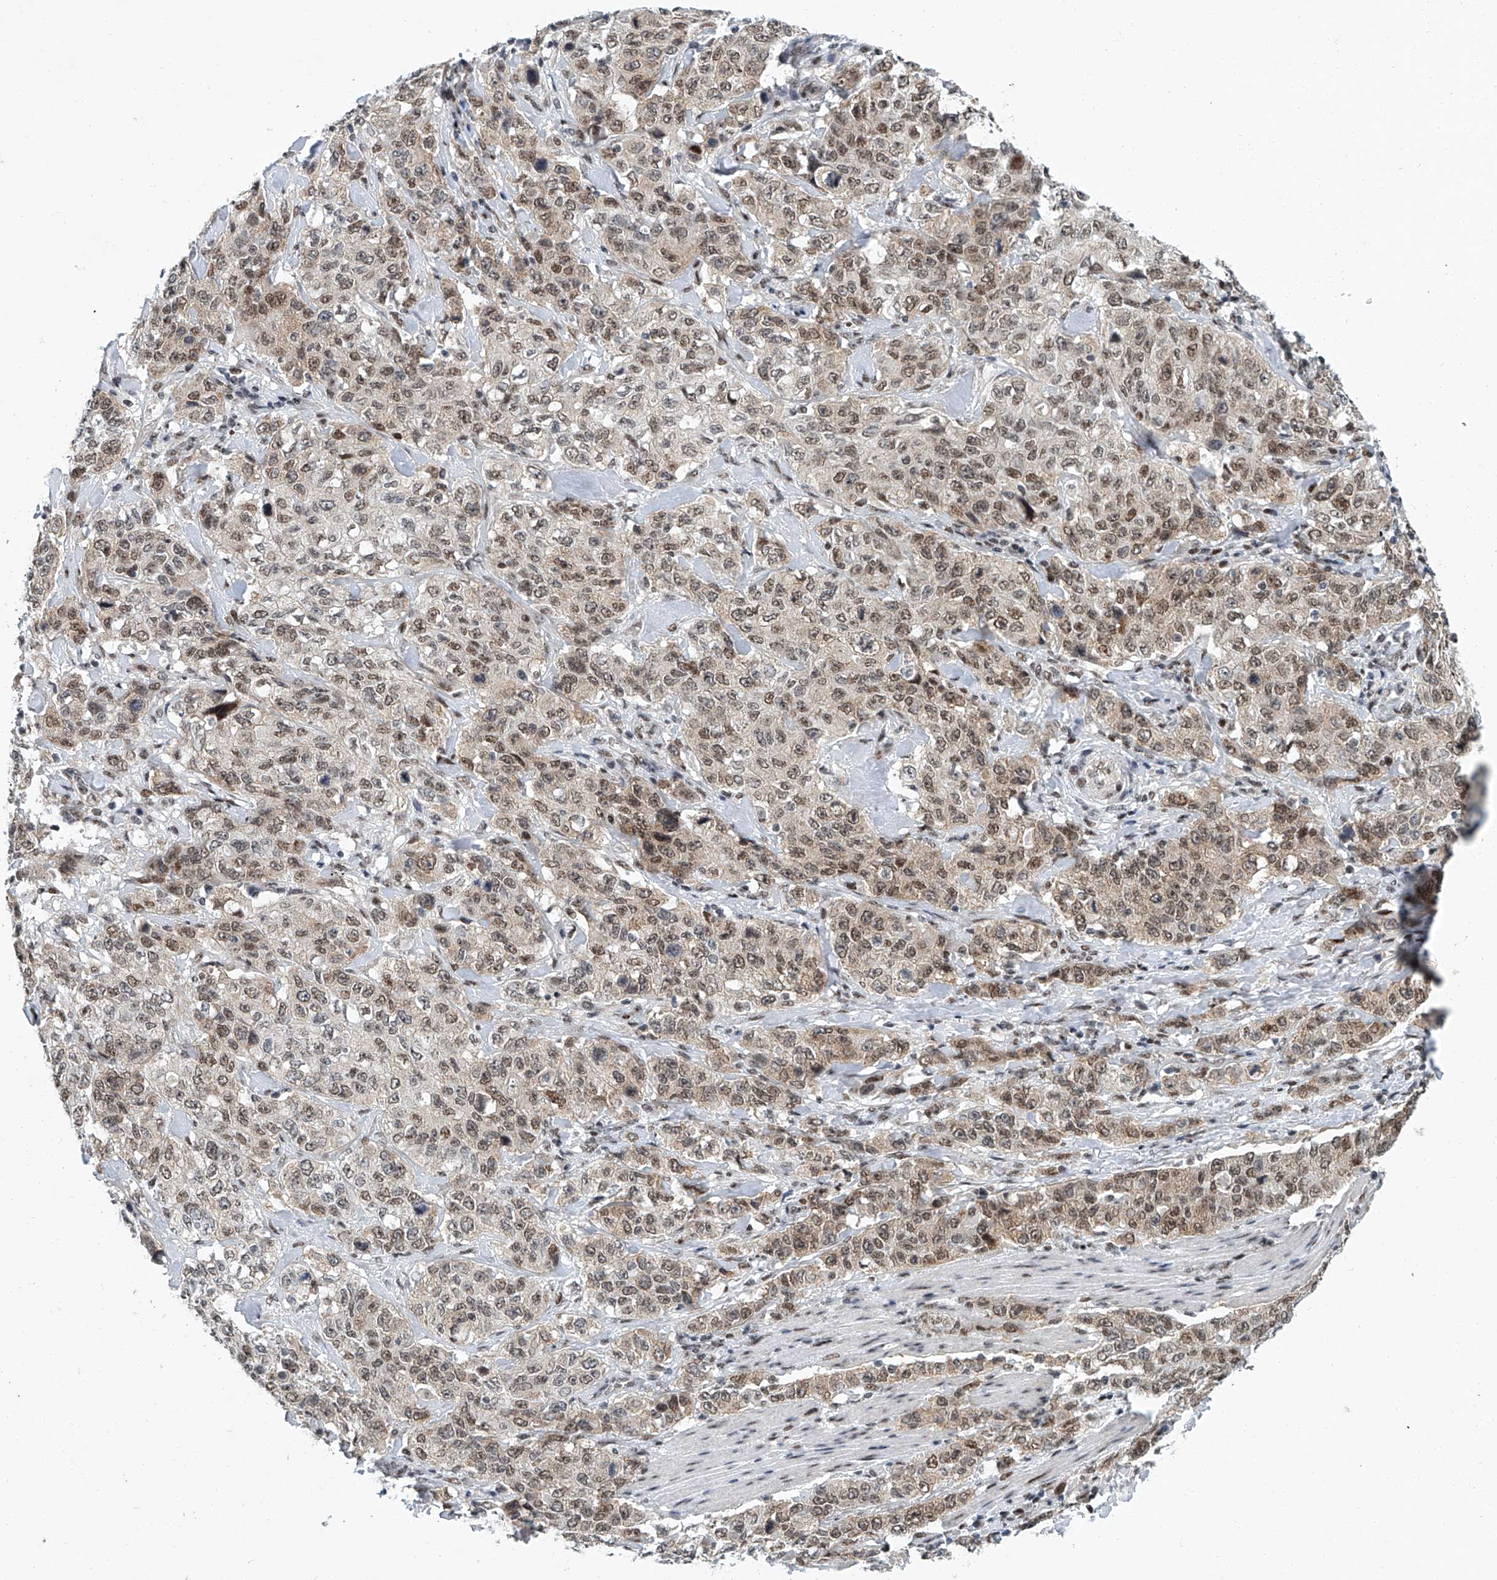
{"staining": {"intensity": "moderate", "quantity": ">75%", "location": "nuclear"}, "tissue": "stomach cancer", "cell_type": "Tumor cells", "image_type": "cancer", "snomed": [{"axis": "morphology", "description": "Adenocarcinoma, NOS"}, {"axis": "topography", "description": "Stomach"}], "caption": "Immunohistochemical staining of adenocarcinoma (stomach) shows medium levels of moderate nuclear staining in about >75% of tumor cells. (DAB IHC, brown staining for protein, blue staining for nuclei).", "gene": "TFDP1", "patient": {"sex": "male", "age": 48}}